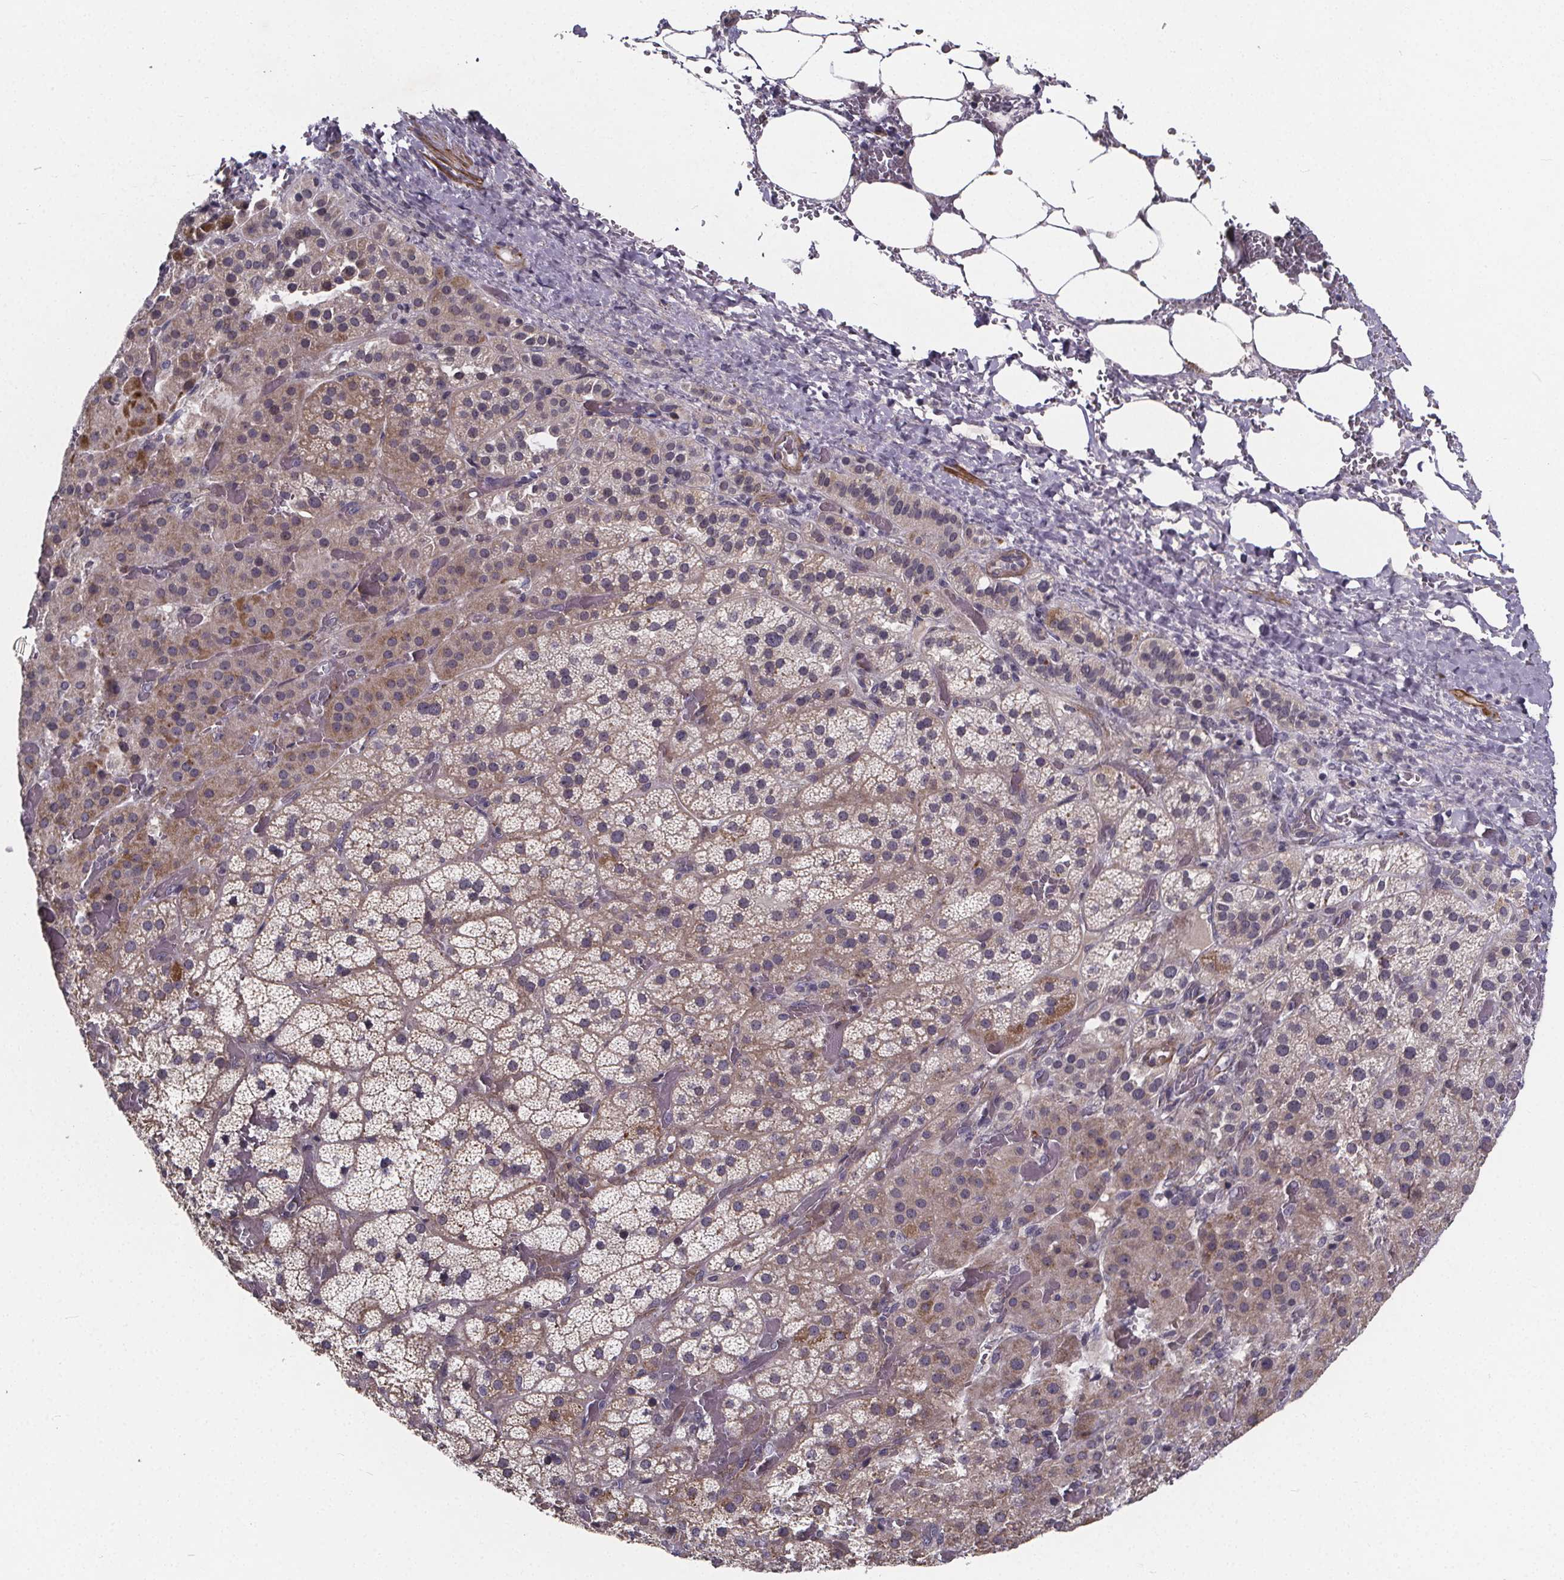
{"staining": {"intensity": "moderate", "quantity": "<25%", "location": "cytoplasmic/membranous"}, "tissue": "adrenal gland", "cell_type": "Glandular cells", "image_type": "normal", "snomed": [{"axis": "morphology", "description": "Normal tissue, NOS"}, {"axis": "topography", "description": "Adrenal gland"}], "caption": "A photomicrograph showing moderate cytoplasmic/membranous staining in about <25% of glandular cells in normal adrenal gland, as visualized by brown immunohistochemical staining.", "gene": "FBXW2", "patient": {"sex": "male", "age": 57}}